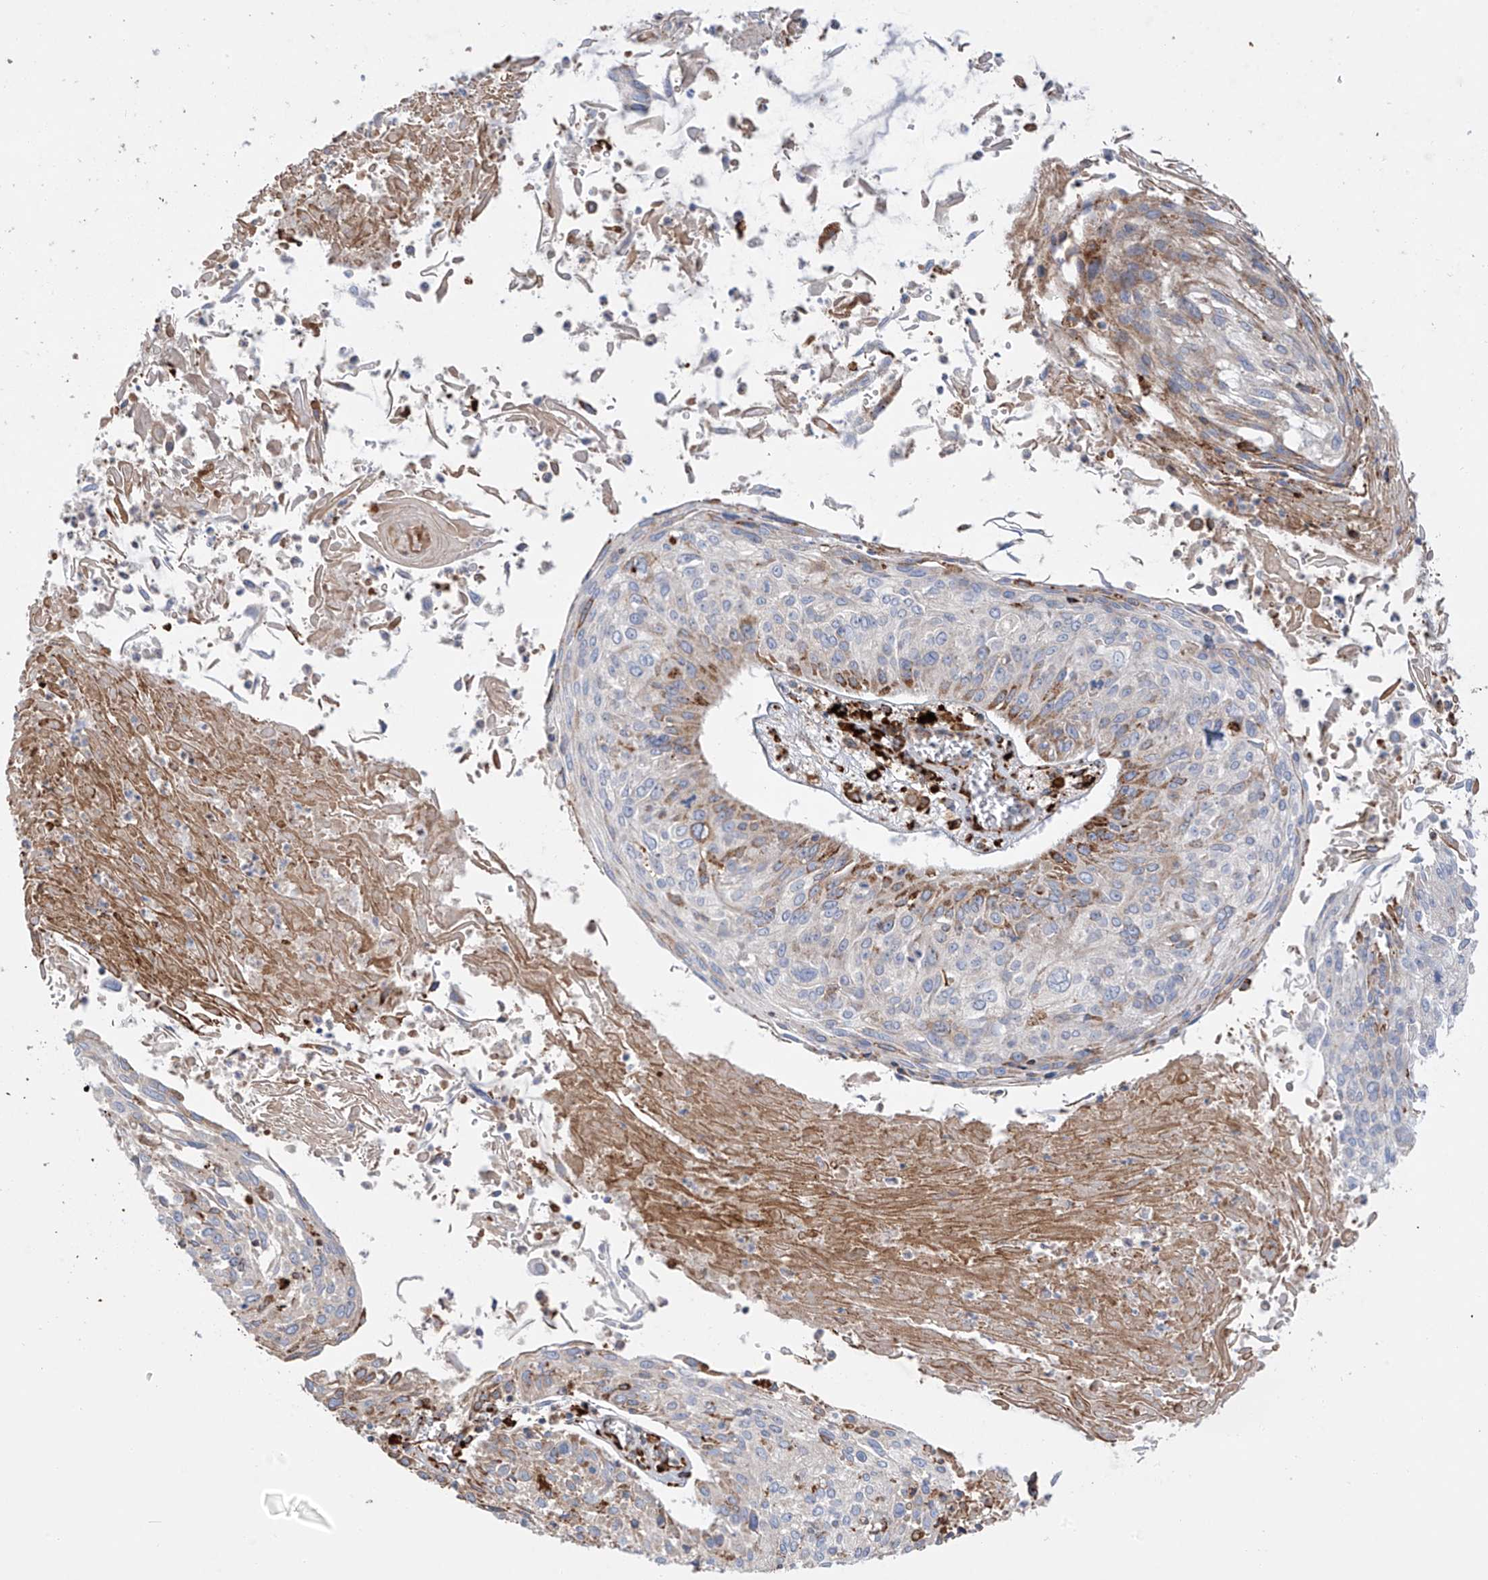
{"staining": {"intensity": "weak", "quantity": "25%-75%", "location": "cytoplasmic/membranous"}, "tissue": "cervical cancer", "cell_type": "Tumor cells", "image_type": "cancer", "snomed": [{"axis": "morphology", "description": "Squamous cell carcinoma, NOS"}, {"axis": "topography", "description": "Cervix"}], "caption": "IHC of human cervical squamous cell carcinoma demonstrates low levels of weak cytoplasmic/membranous staining in approximately 25%-75% of tumor cells.", "gene": "MX1", "patient": {"sex": "female", "age": 51}}